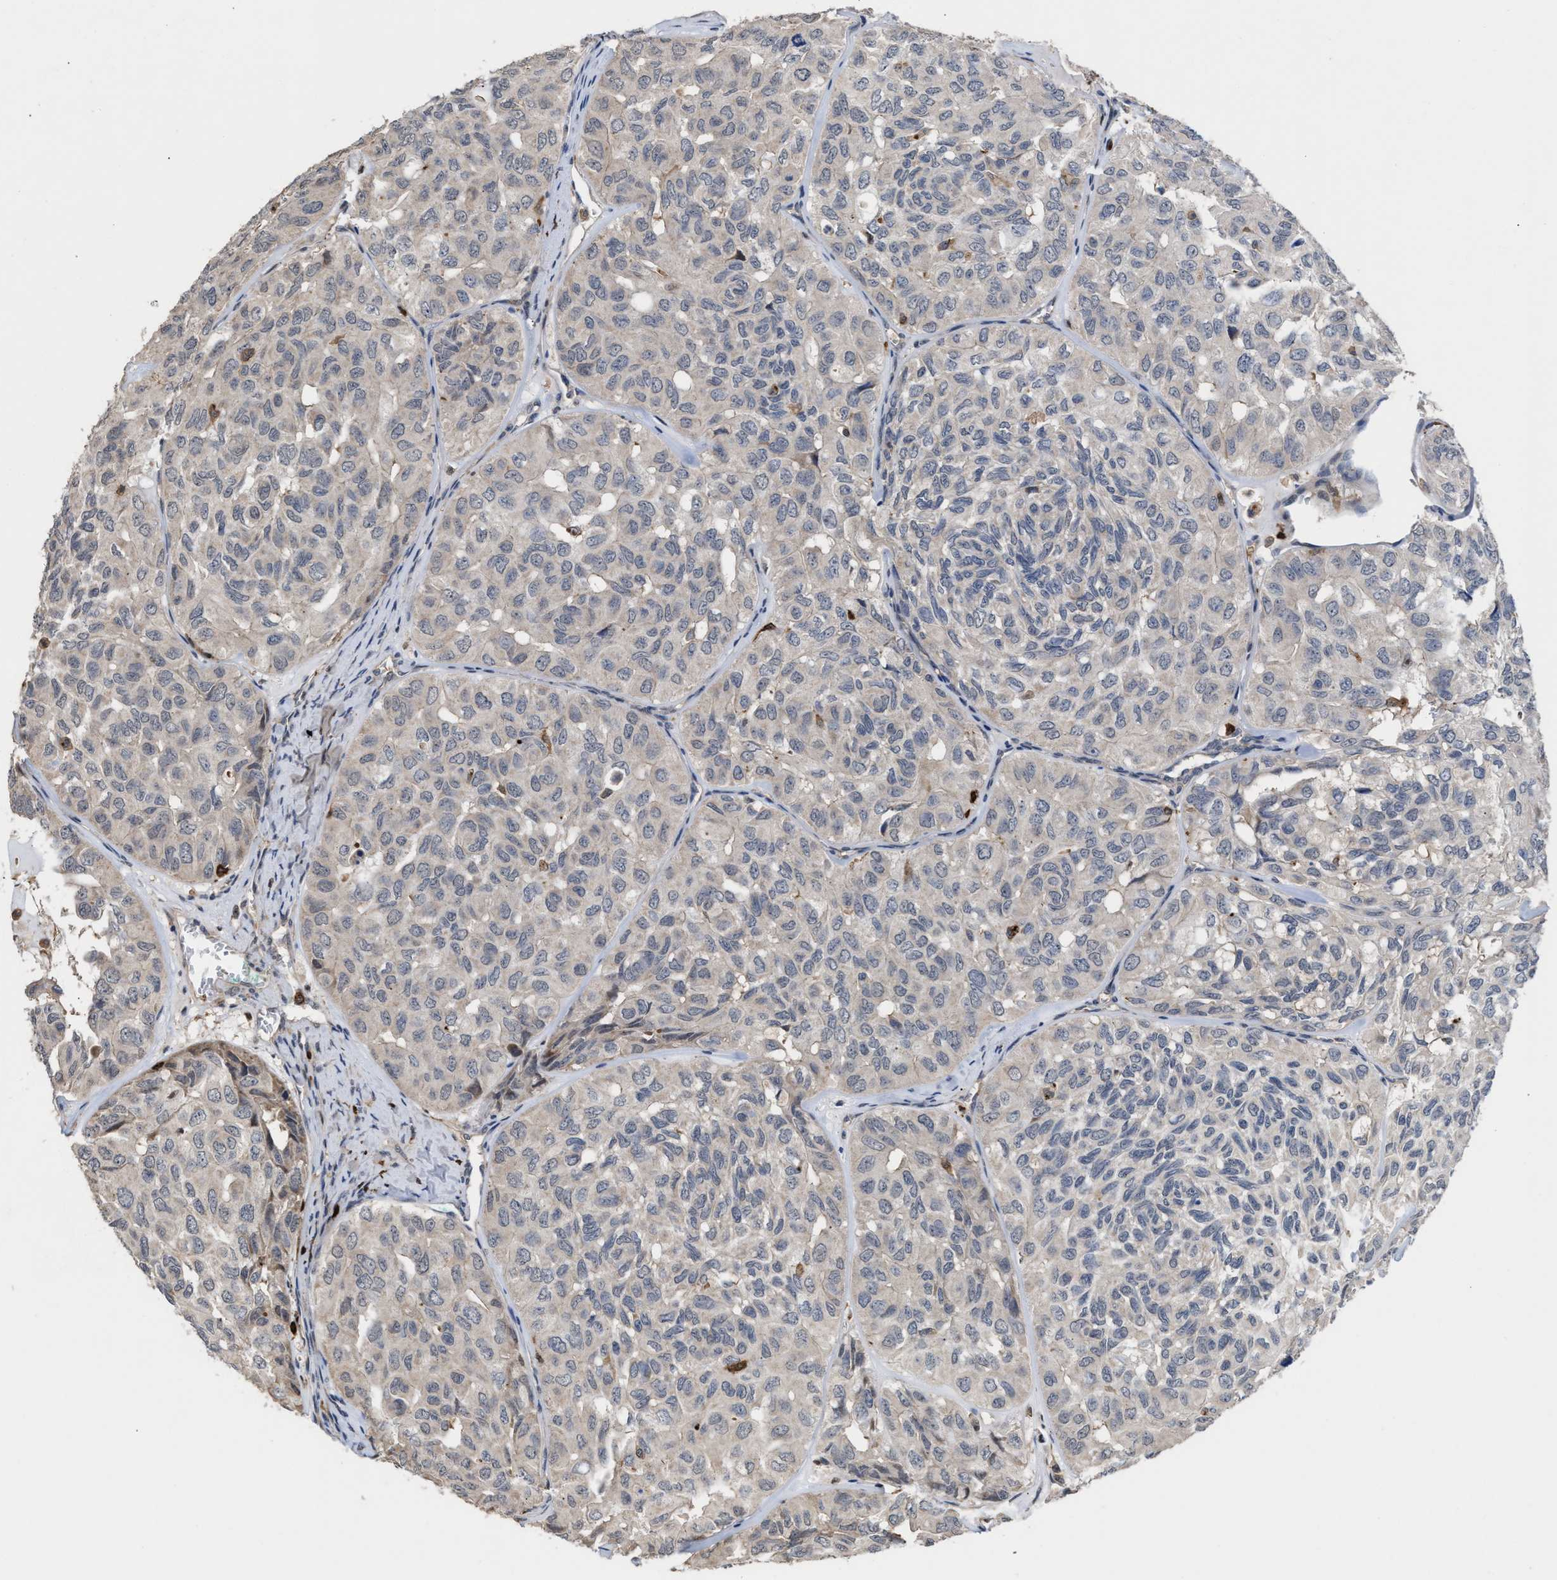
{"staining": {"intensity": "negative", "quantity": "none", "location": "none"}, "tissue": "head and neck cancer", "cell_type": "Tumor cells", "image_type": "cancer", "snomed": [{"axis": "morphology", "description": "Adenocarcinoma, NOS"}, {"axis": "topography", "description": "Salivary gland, NOS"}, {"axis": "topography", "description": "Head-Neck"}], "caption": "Image shows no significant protein positivity in tumor cells of adenocarcinoma (head and neck).", "gene": "PTPRE", "patient": {"sex": "female", "age": 76}}